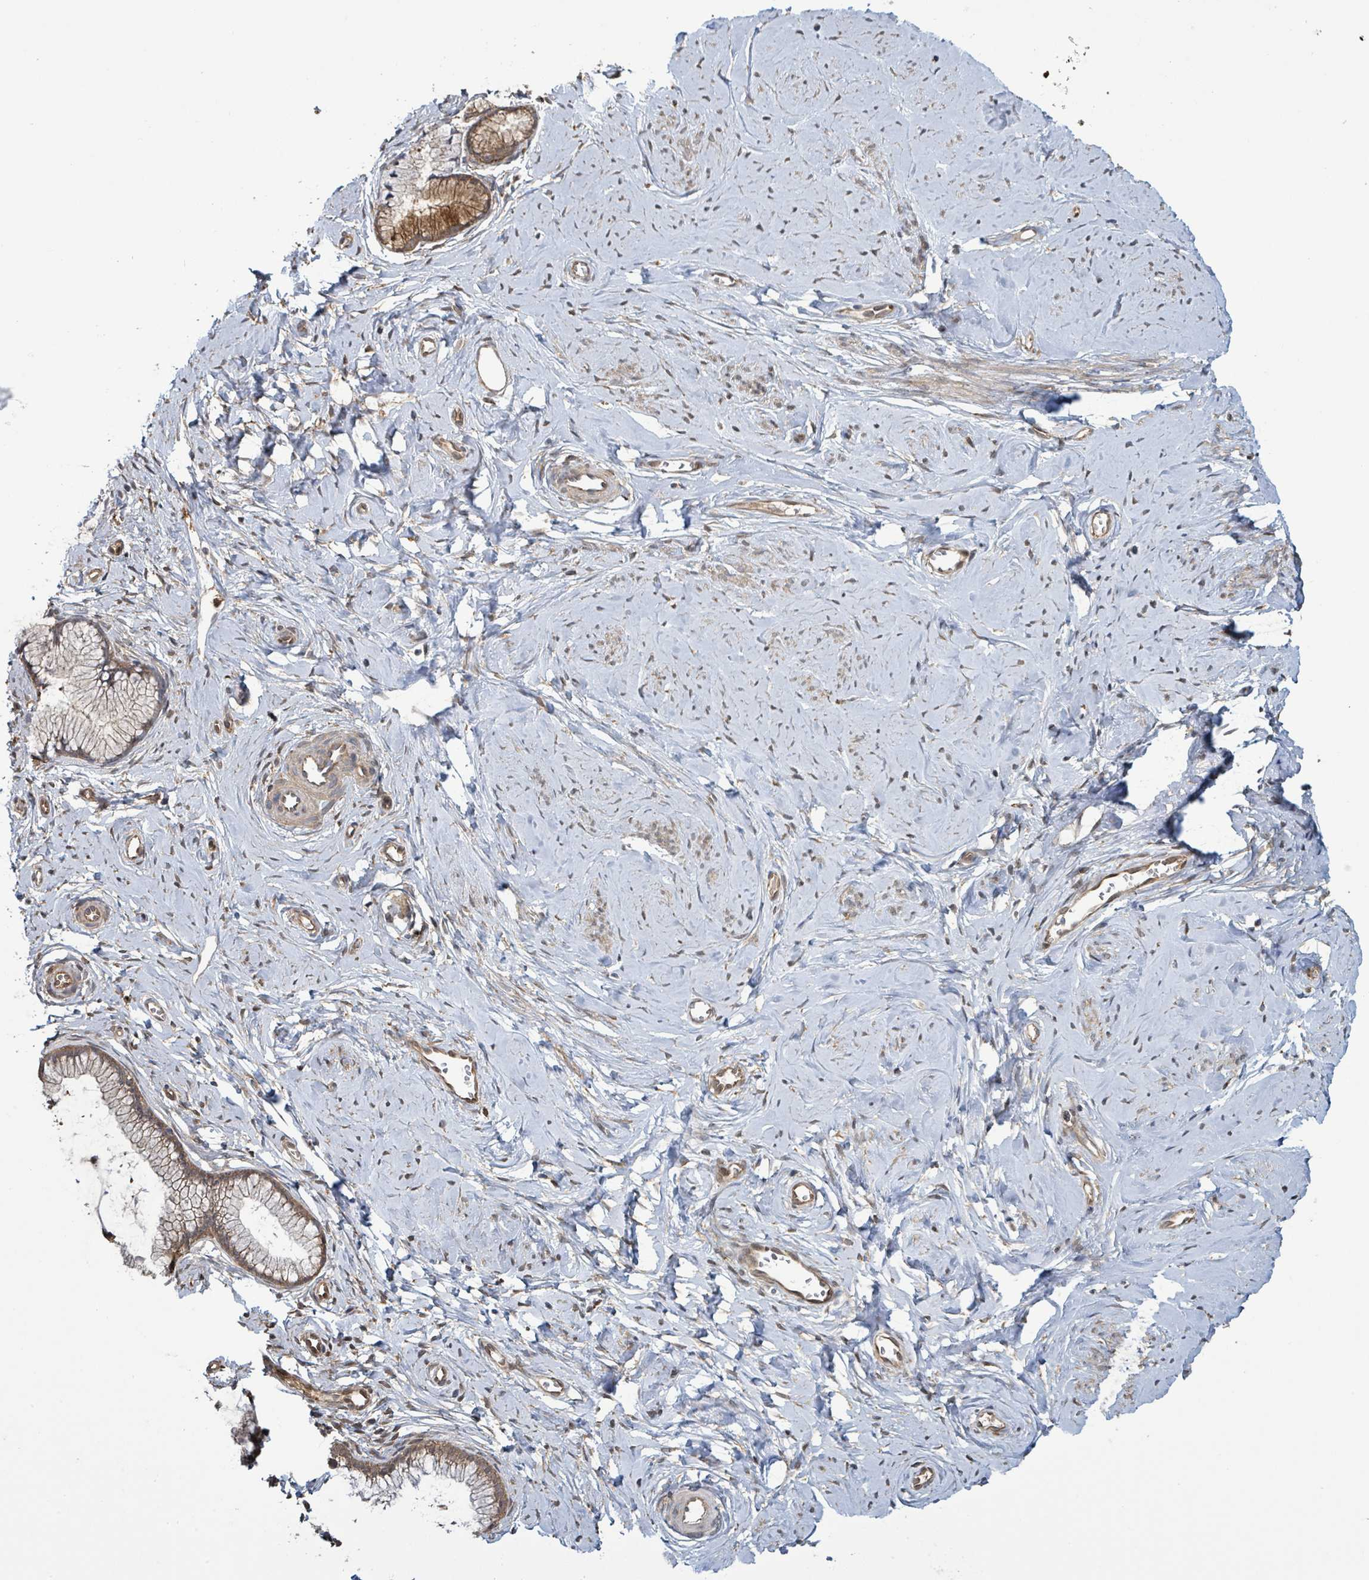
{"staining": {"intensity": "moderate", "quantity": ">75%", "location": "cytoplasmic/membranous"}, "tissue": "cervix", "cell_type": "Glandular cells", "image_type": "normal", "snomed": [{"axis": "morphology", "description": "Normal tissue, NOS"}, {"axis": "topography", "description": "Cervix"}], "caption": "The immunohistochemical stain shows moderate cytoplasmic/membranous expression in glandular cells of normal cervix.", "gene": "ARPIN", "patient": {"sex": "female", "age": 40}}